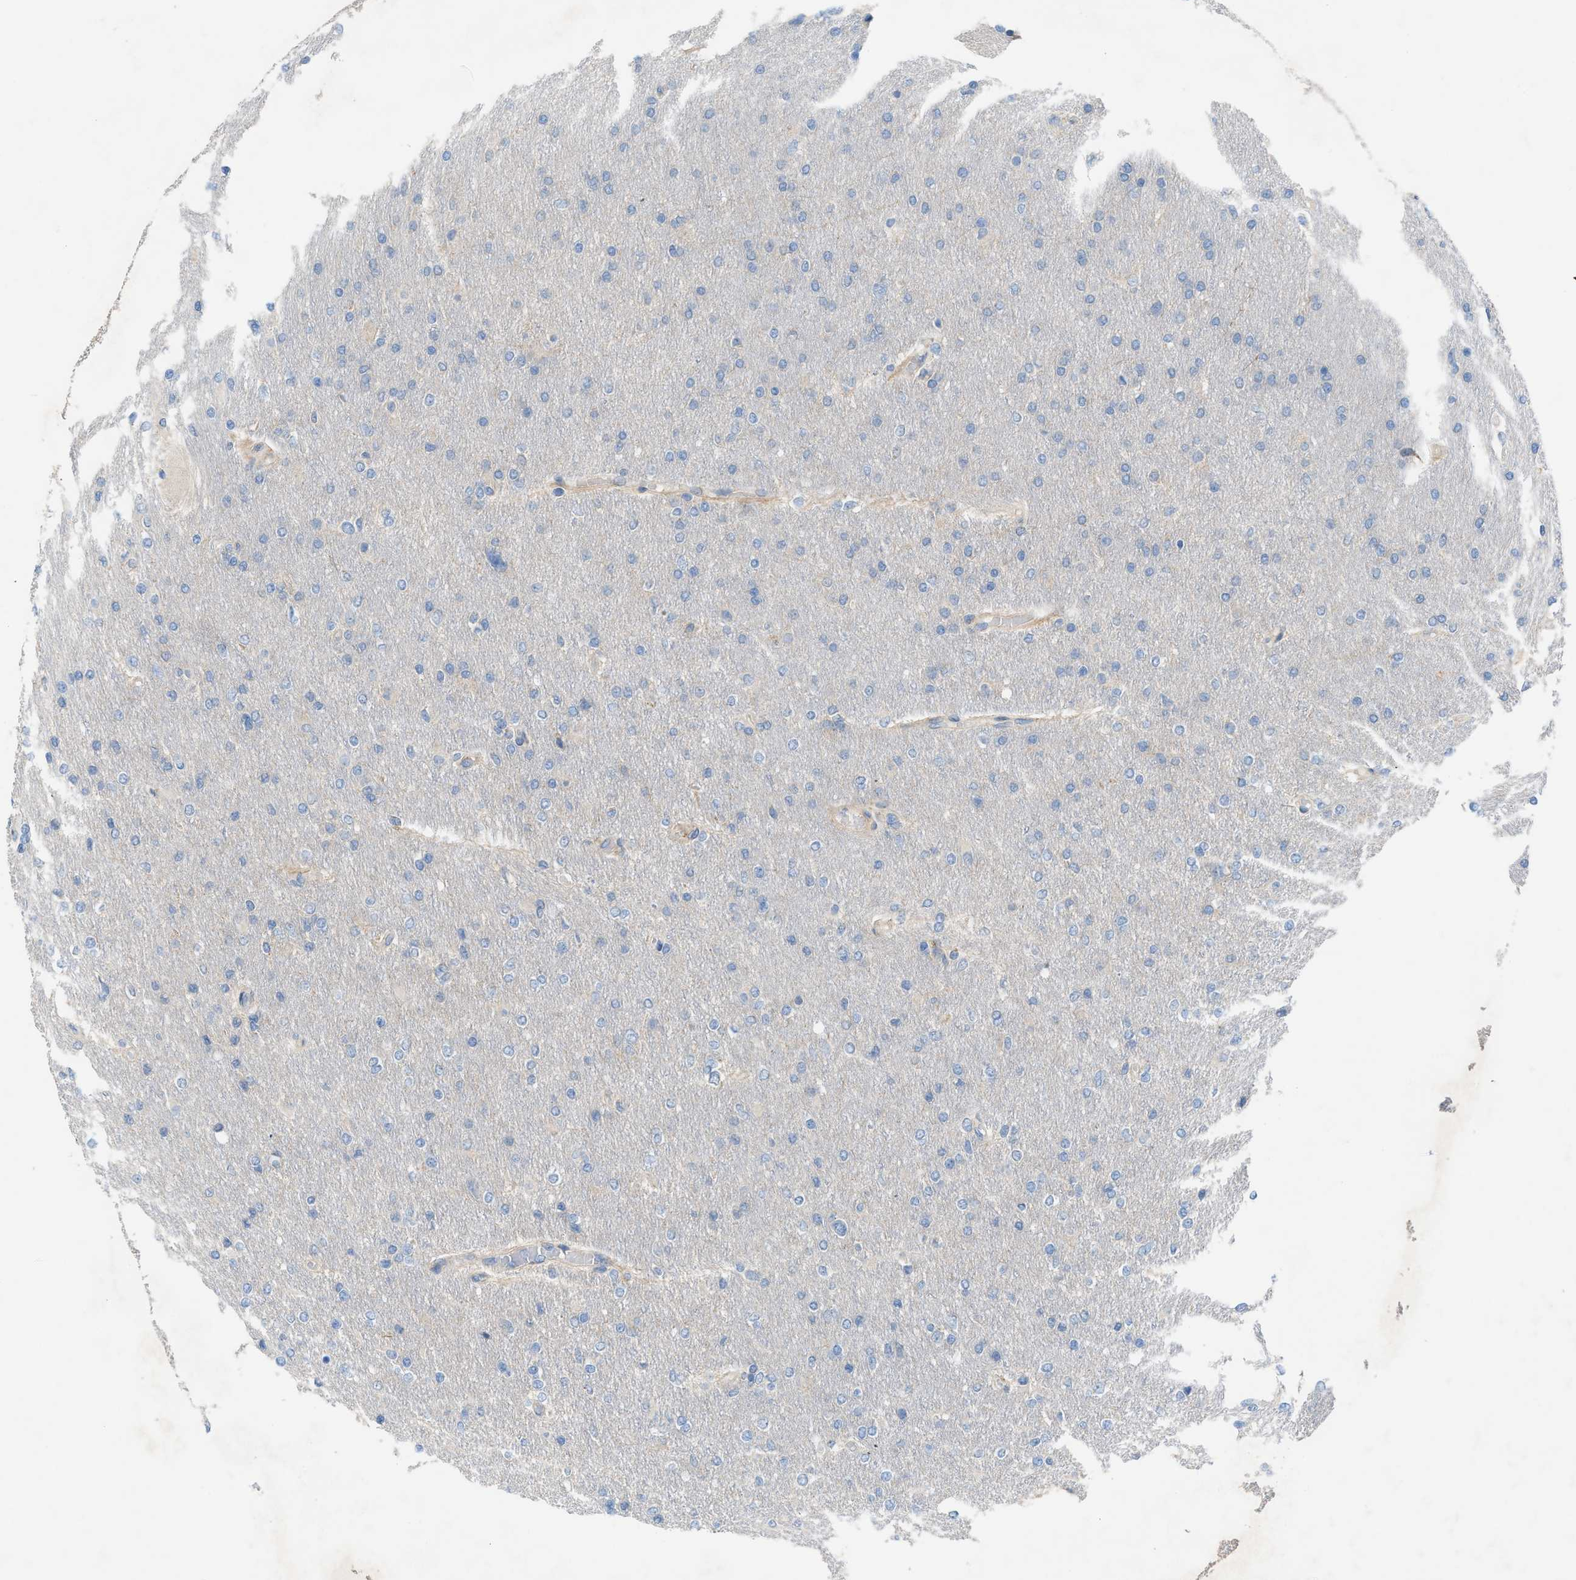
{"staining": {"intensity": "negative", "quantity": "none", "location": "none"}, "tissue": "glioma", "cell_type": "Tumor cells", "image_type": "cancer", "snomed": [{"axis": "morphology", "description": "Glioma, malignant, High grade"}, {"axis": "topography", "description": "Cerebral cortex"}], "caption": "IHC image of glioma stained for a protein (brown), which reveals no staining in tumor cells.", "gene": "AOAH", "patient": {"sex": "female", "age": 36}}